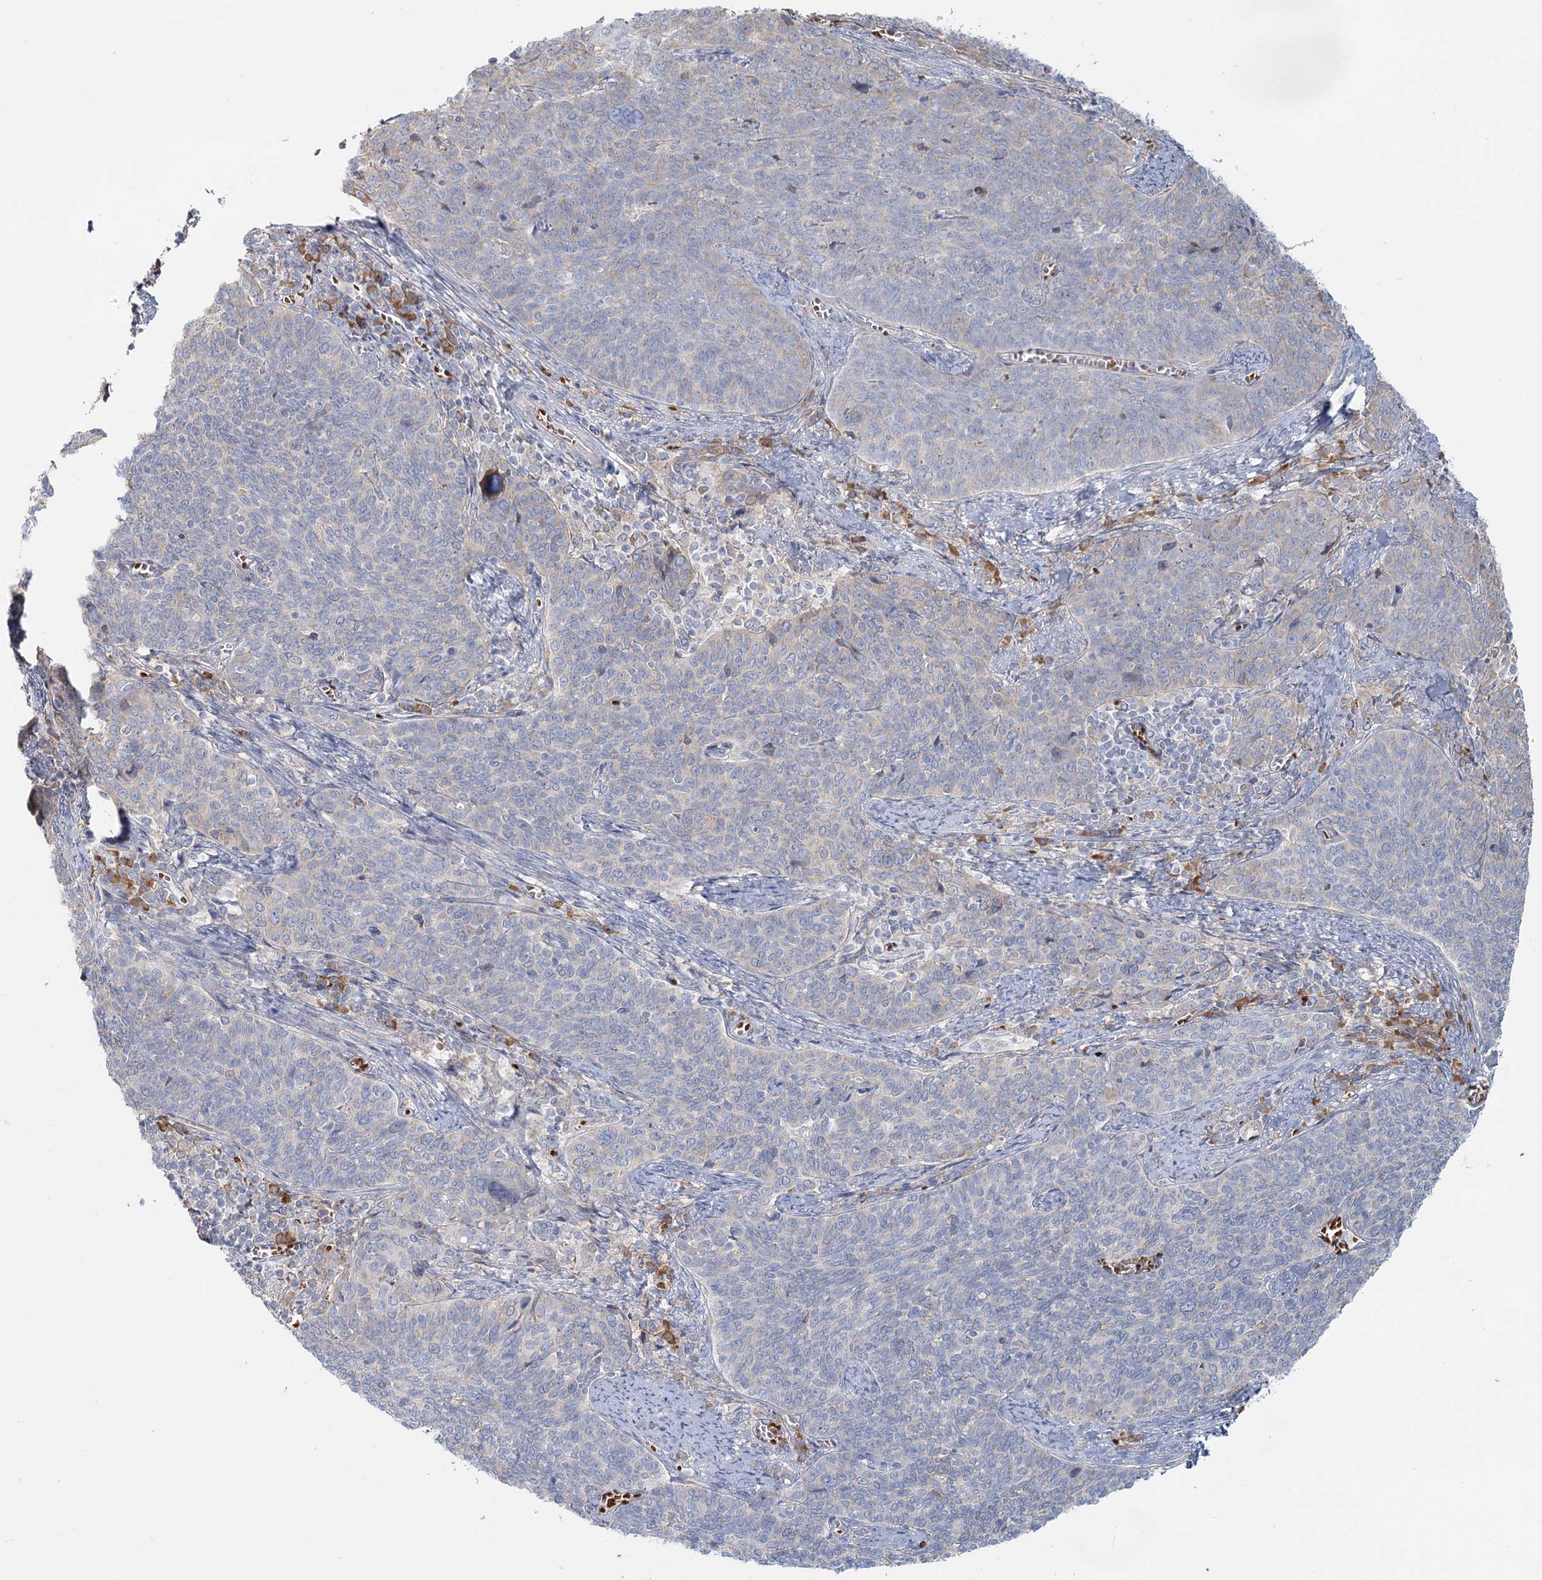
{"staining": {"intensity": "negative", "quantity": "none", "location": "none"}, "tissue": "cervical cancer", "cell_type": "Tumor cells", "image_type": "cancer", "snomed": [{"axis": "morphology", "description": "Squamous cell carcinoma, NOS"}, {"axis": "topography", "description": "Cervix"}], "caption": "Tumor cells are negative for protein expression in human squamous cell carcinoma (cervical).", "gene": "ANKRD16", "patient": {"sex": "female", "age": 39}}